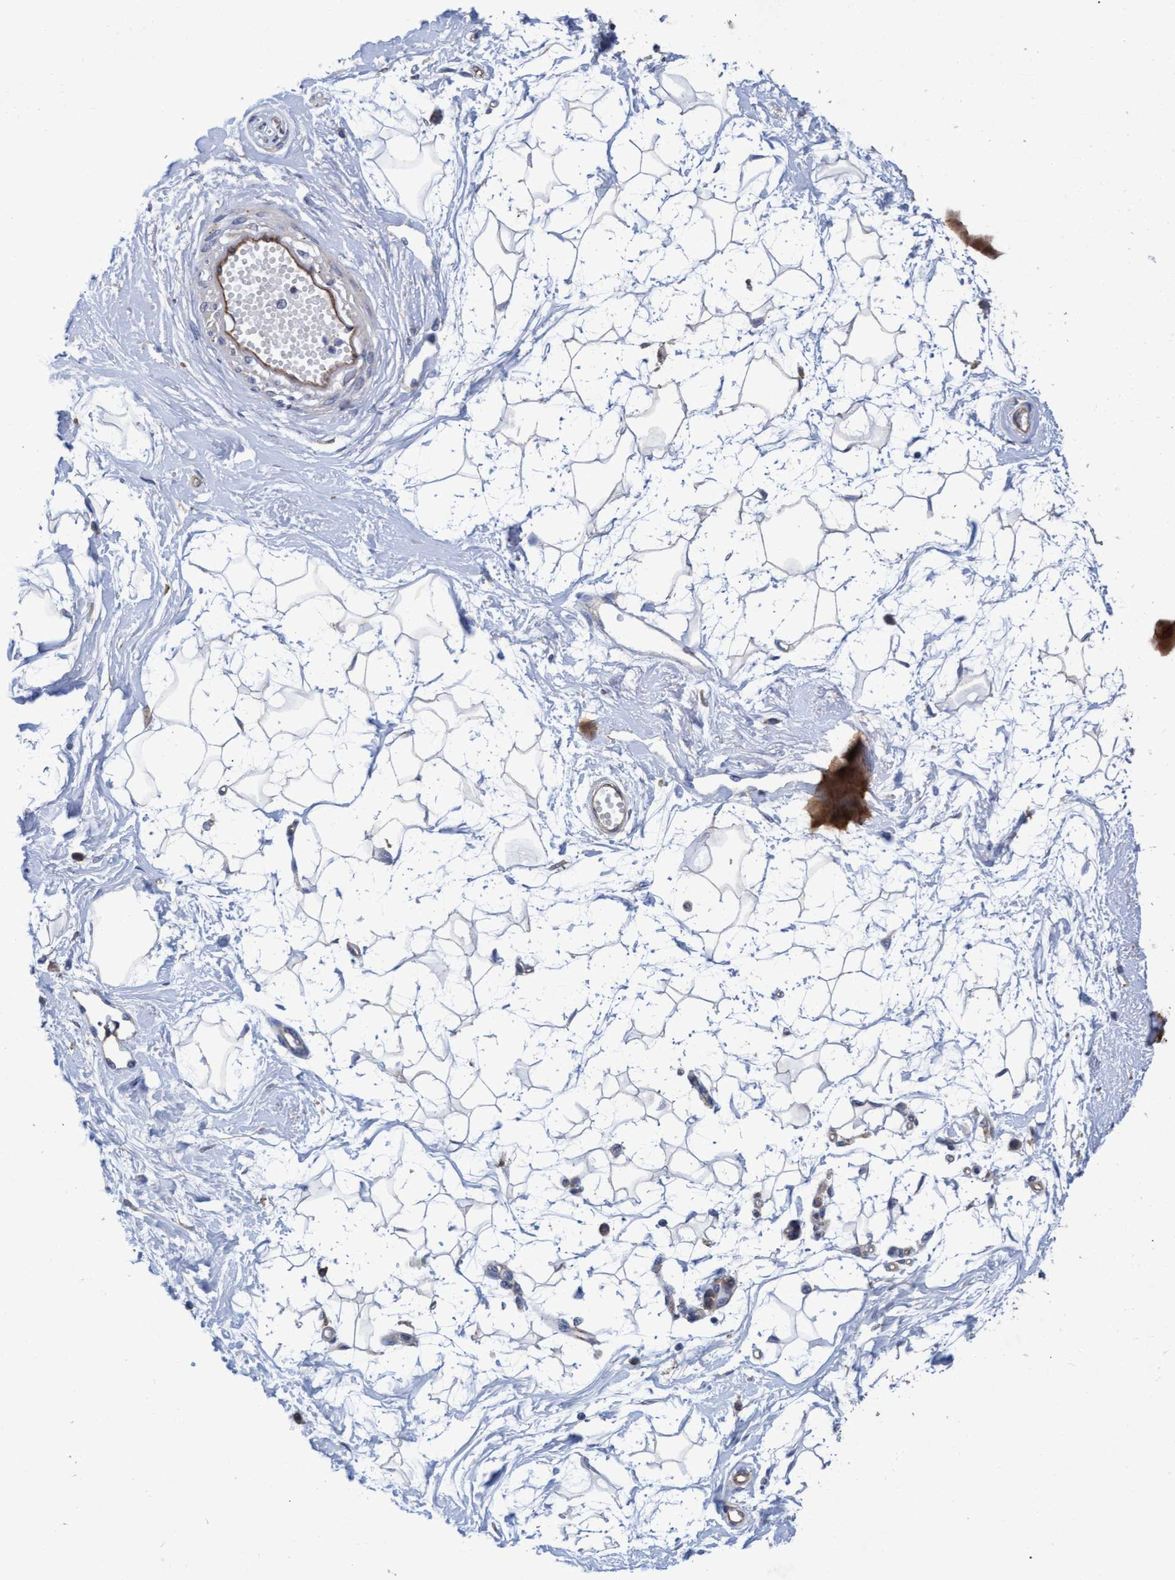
{"staining": {"intensity": "negative", "quantity": "none", "location": "none"}, "tissue": "breast", "cell_type": "Adipocytes", "image_type": "normal", "snomed": [{"axis": "morphology", "description": "Normal tissue, NOS"}, {"axis": "topography", "description": "Breast"}], "caption": "Benign breast was stained to show a protein in brown. There is no significant expression in adipocytes.", "gene": "MRPL38", "patient": {"sex": "female", "age": 37}}